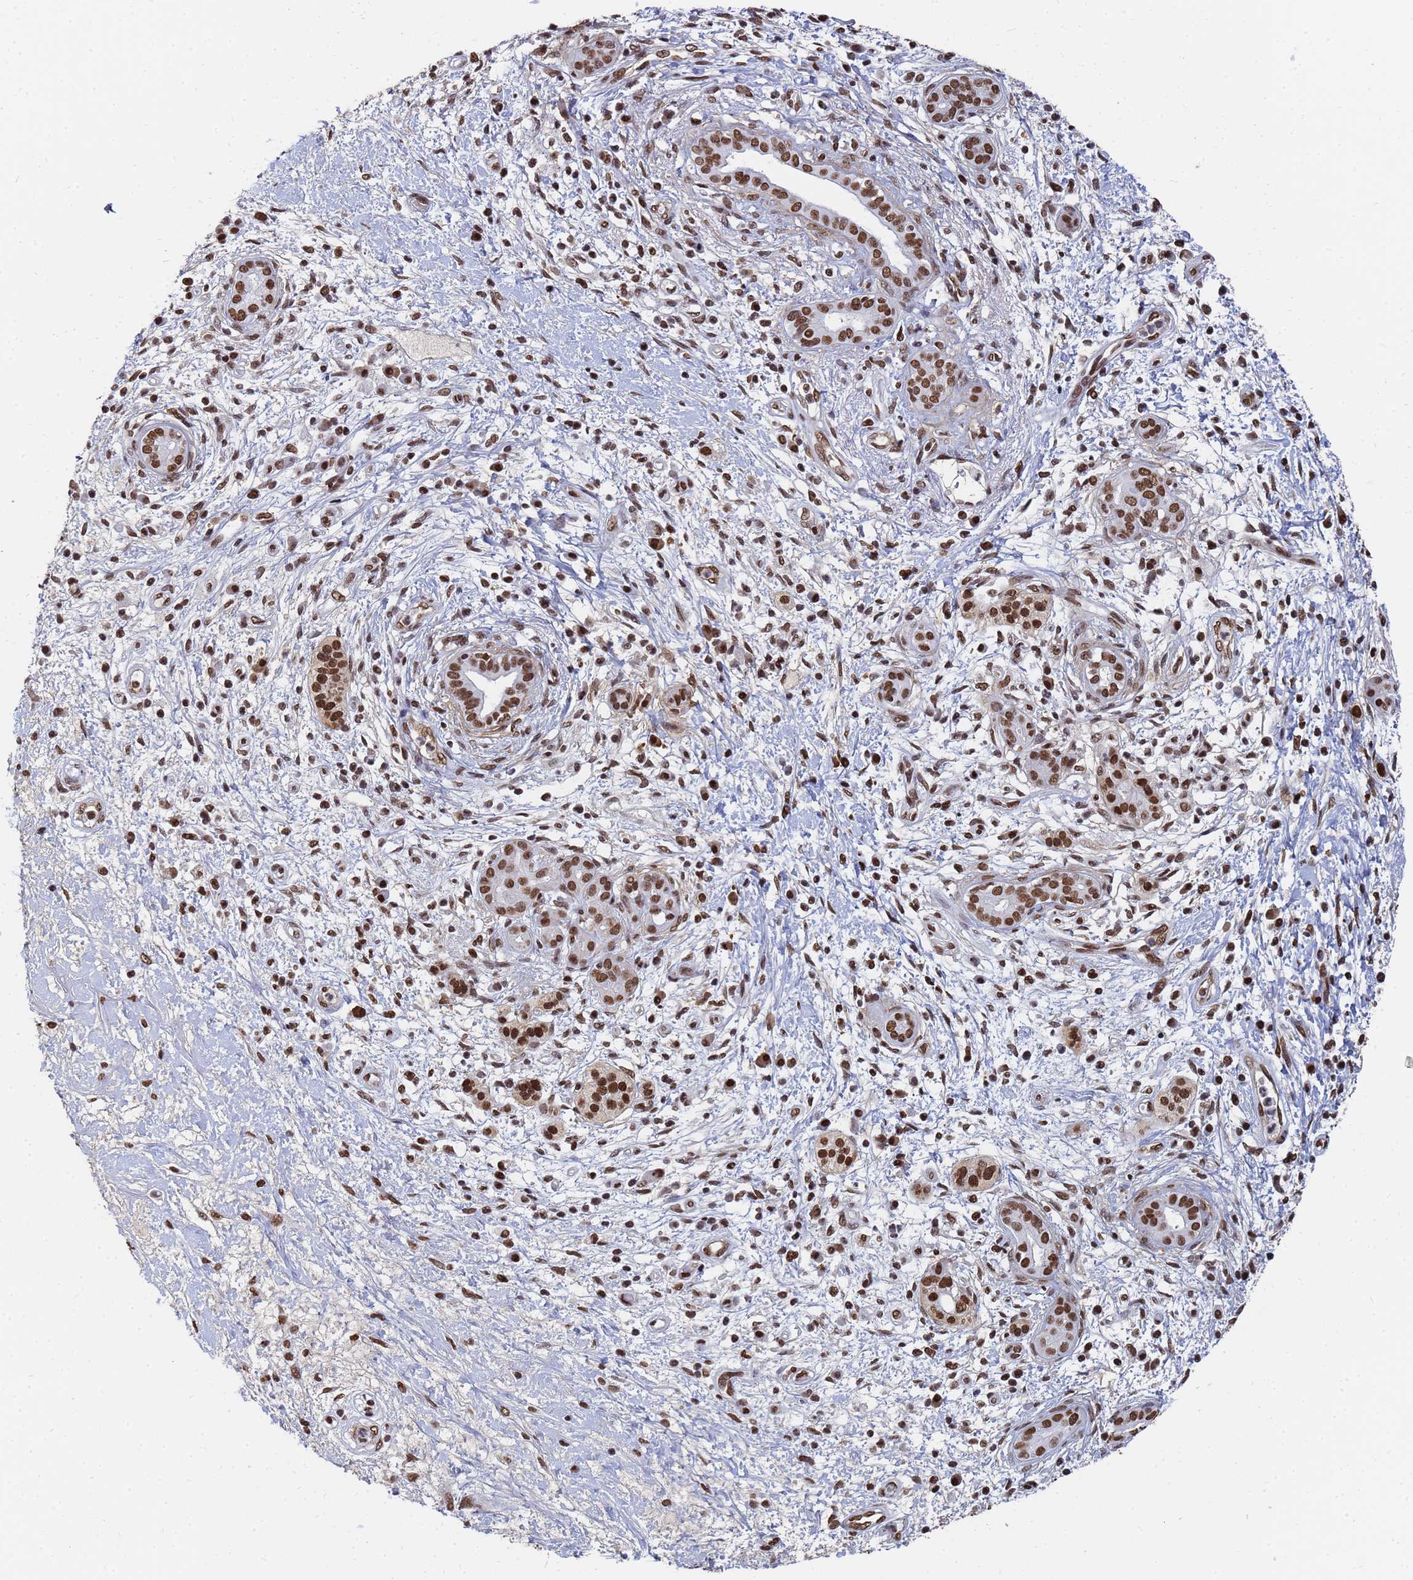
{"staining": {"intensity": "strong", "quantity": ">75%", "location": "nuclear"}, "tissue": "pancreatic cancer", "cell_type": "Tumor cells", "image_type": "cancer", "snomed": [{"axis": "morphology", "description": "Adenocarcinoma, NOS"}, {"axis": "topography", "description": "Pancreas"}], "caption": "The micrograph demonstrates immunohistochemical staining of pancreatic adenocarcinoma. There is strong nuclear expression is seen in about >75% of tumor cells.", "gene": "RAVER2", "patient": {"sex": "male", "age": 78}}